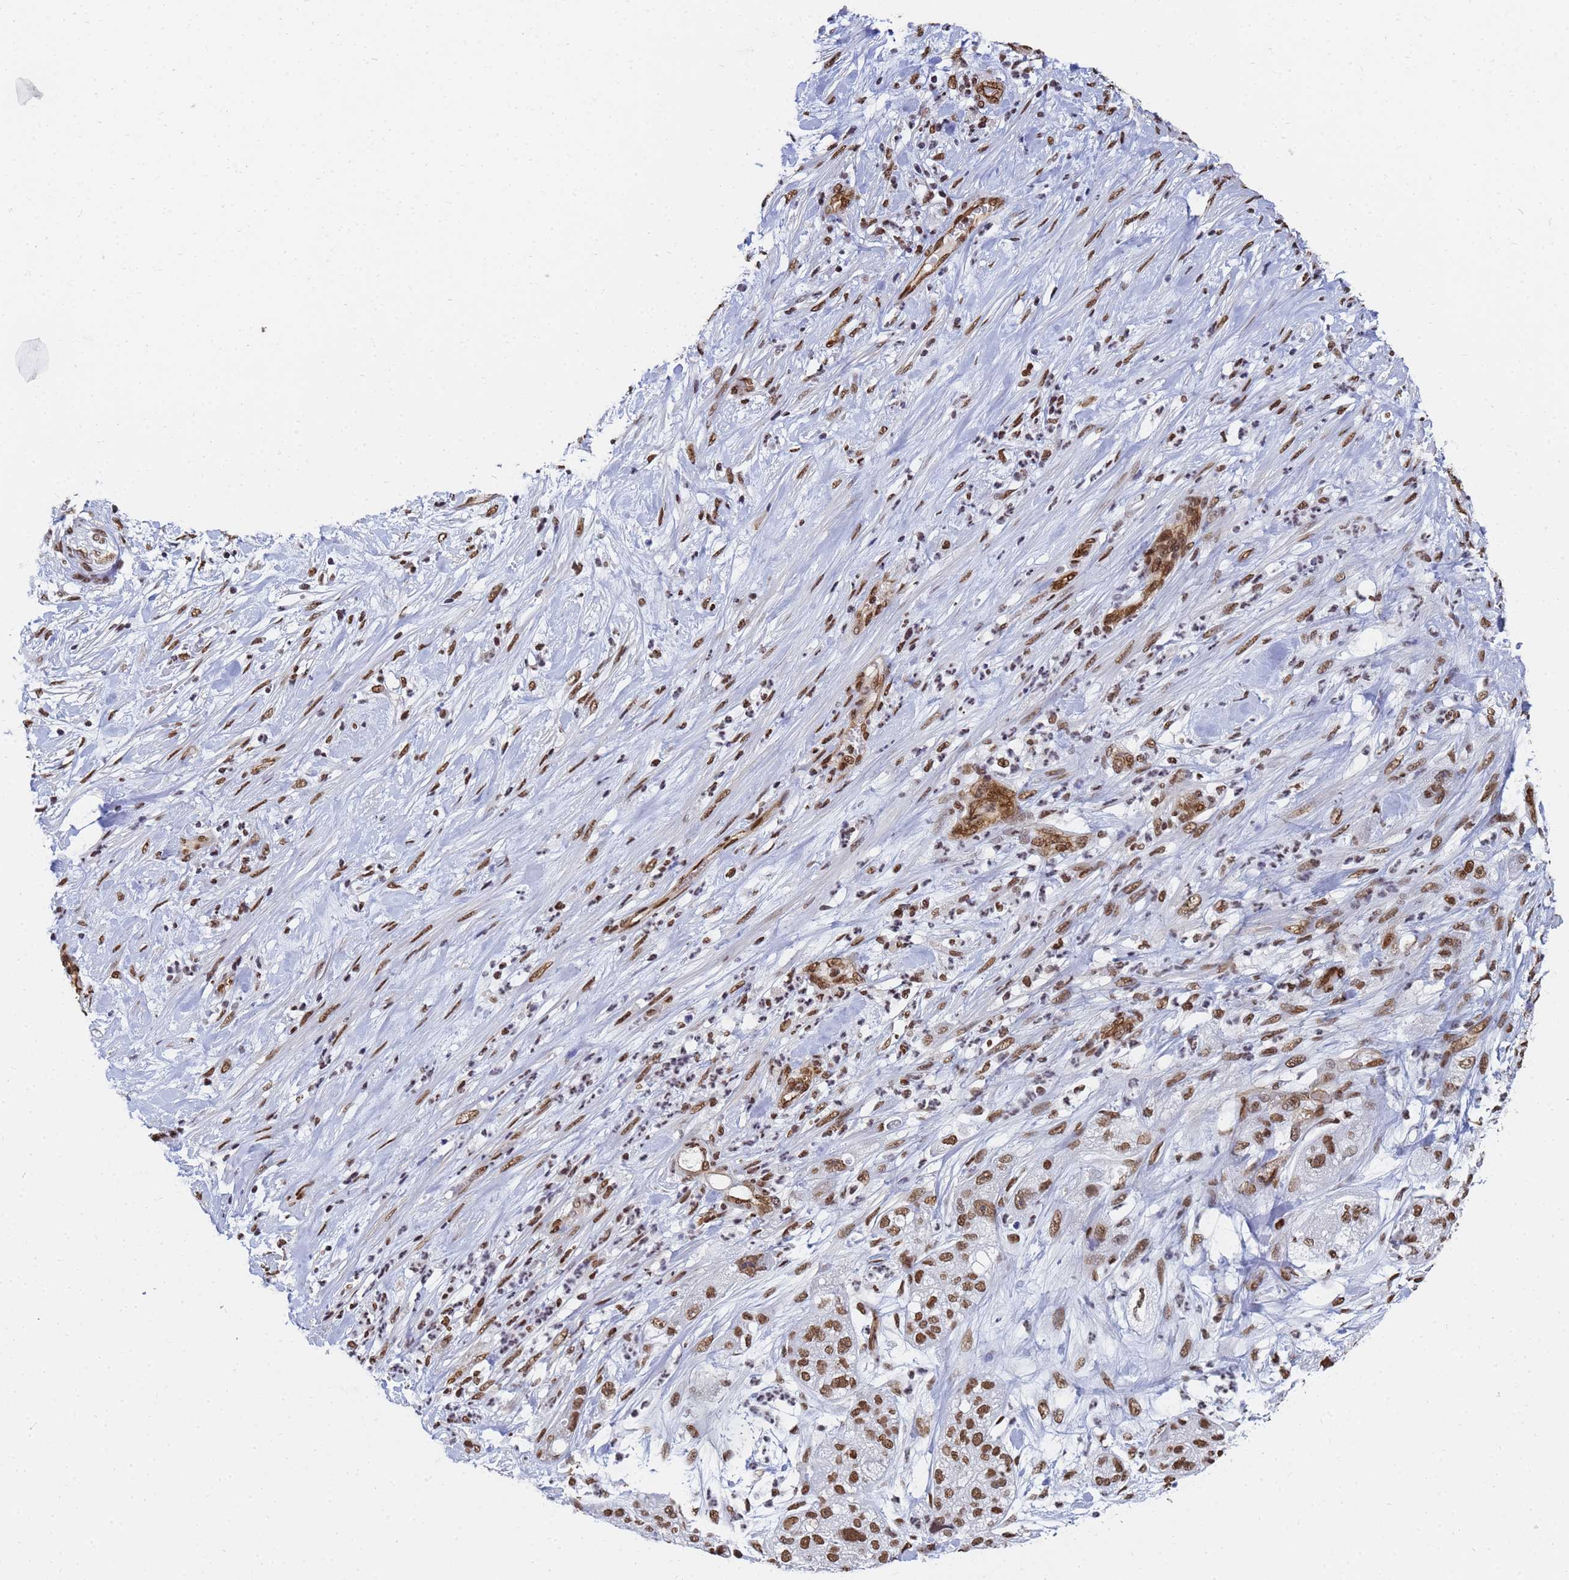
{"staining": {"intensity": "moderate", "quantity": ">75%", "location": "nuclear"}, "tissue": "pancreatic cancer", "cell_type": "Tumor cells", "image_type": "cancer", "snomed": [{"axis": "morphology", "description": "Adenocarcinoma, NOS"}, {"axis": "topography", "description": "Pancreas"}], "caption": "Protein positivity by immunohistochemistry shows moderate nuclear staining in approximately >75% of tumor cells in adenocarcinoma (pancreatic).", "gene": "RAVER2", "patient": {"sex": "female", "age": 78}}